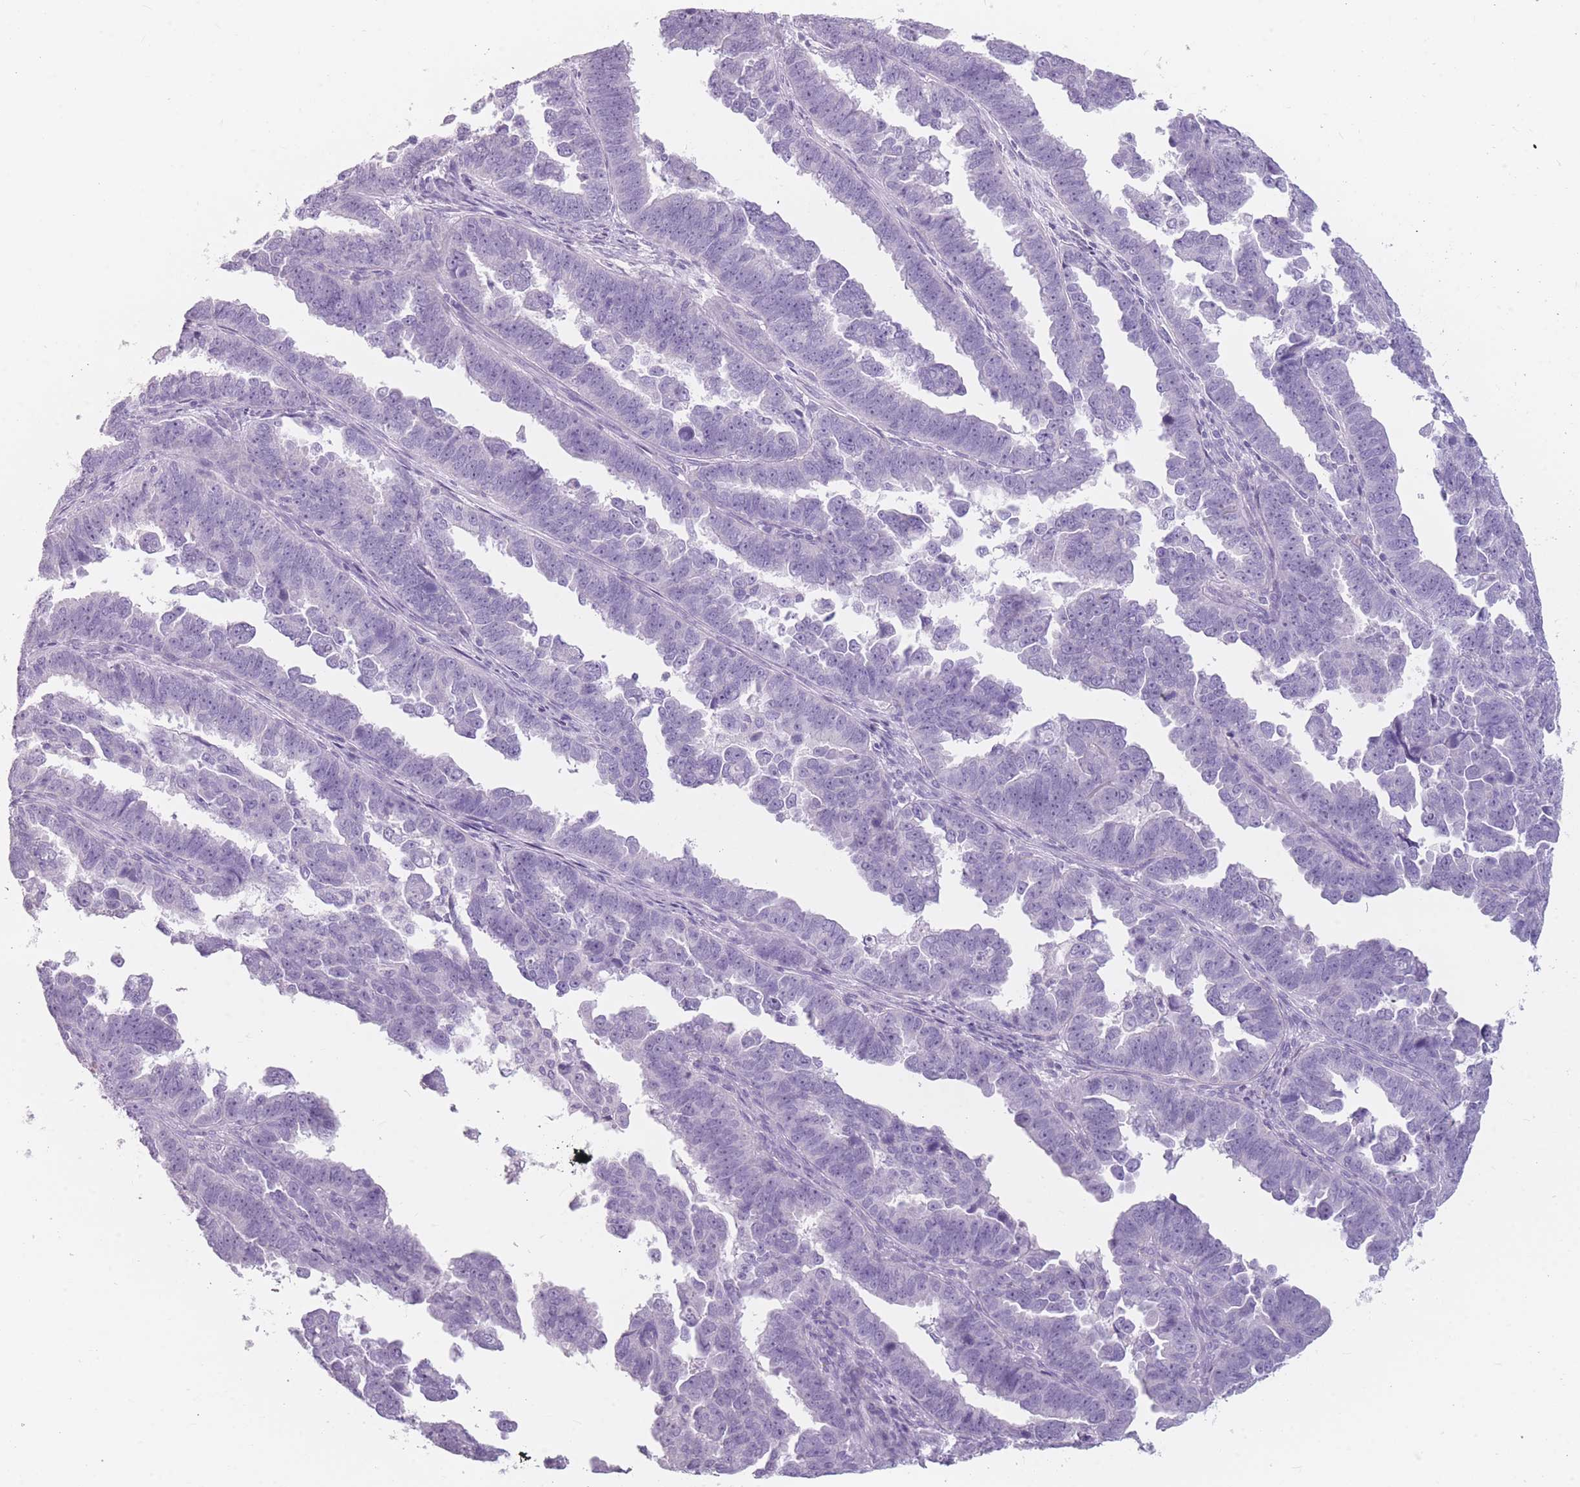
{"staining": {"intensity": "negative", "quantity": "none", "location": "none"}, "tissue": "endometrial cancer", "cell_type": "Tumor cells", "image_type": "cancer", "snomed": [{"axis": "morphology", "description": "Adenocarcinoma, NOS"}, {"axis": "topography", "description": "Endometrium"}], "caption": "Immunohistochemical staining of endometrial adenocarcinoma demonstrates no significant staining in tumor cells.", "gene": "CCNO", "patient": {"sex": "female", "age": 75}}